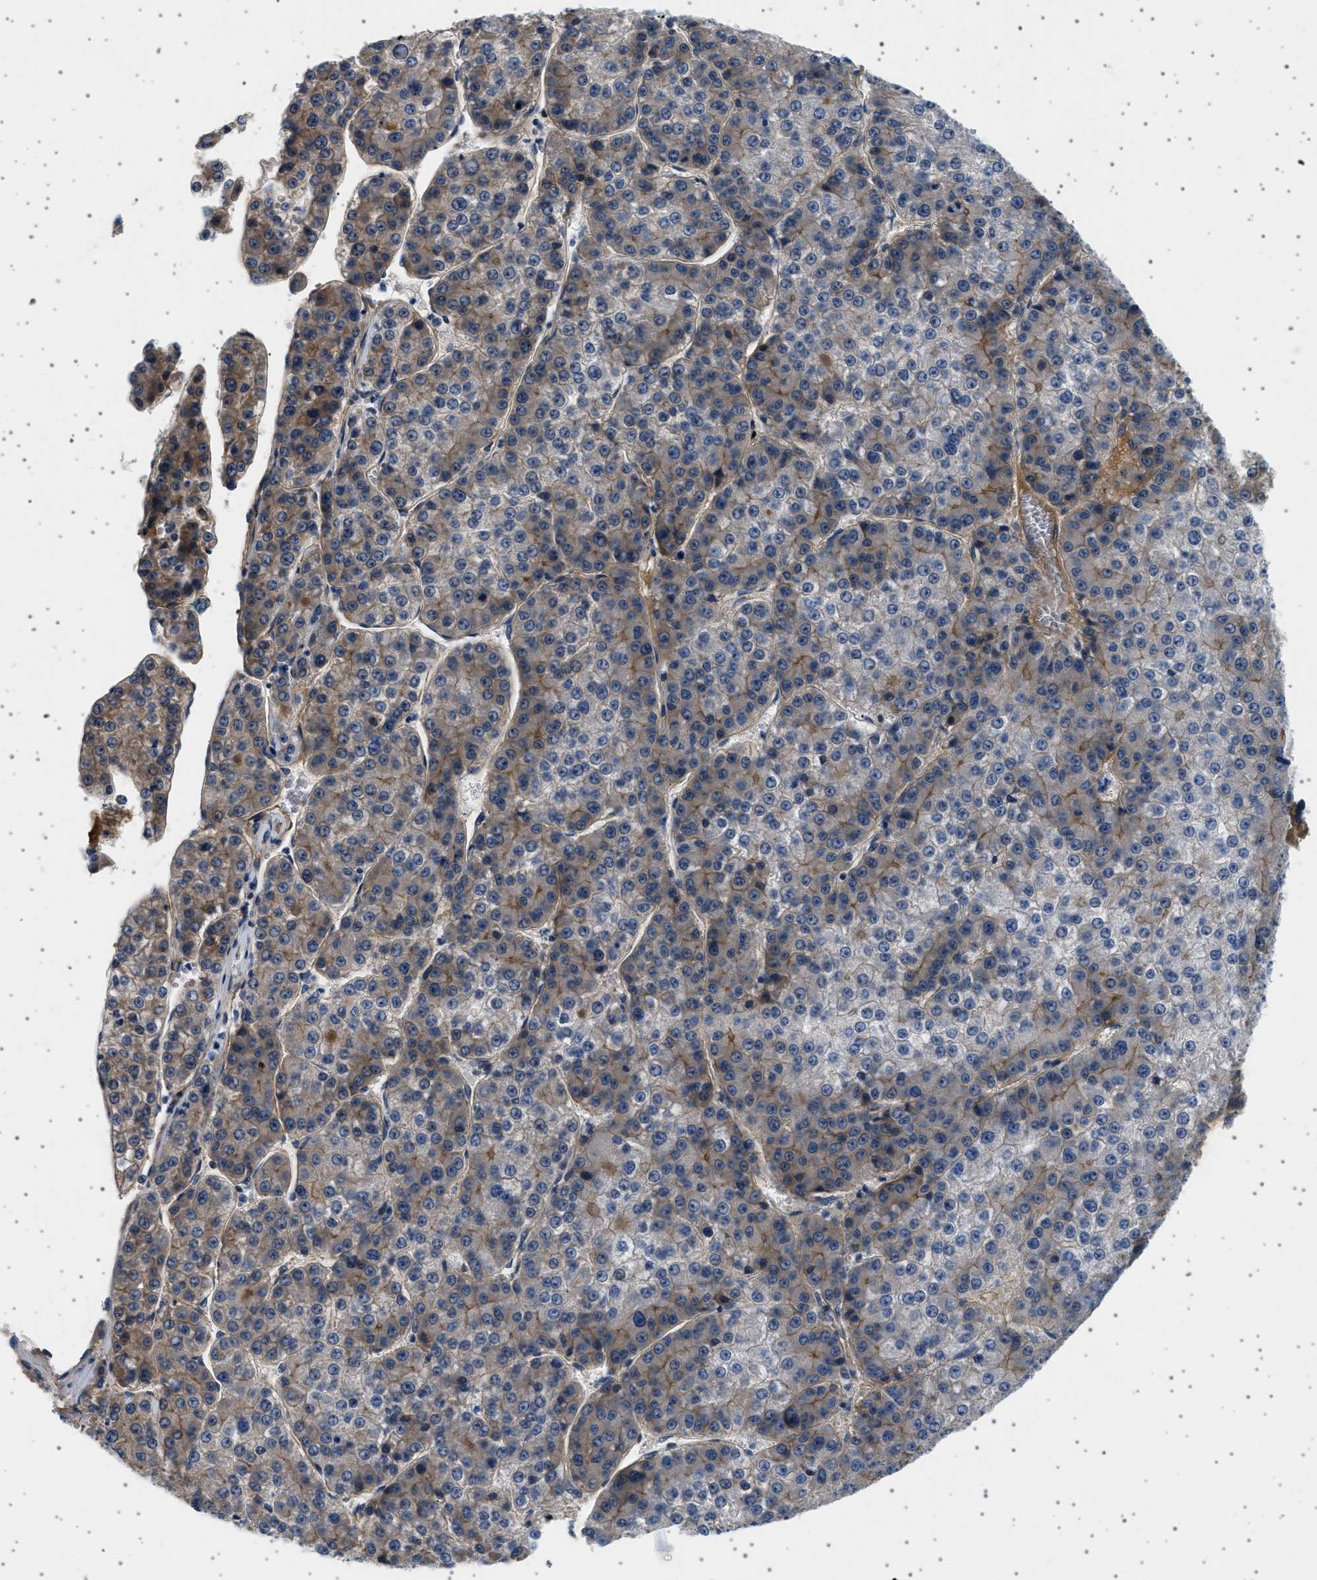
{"staining": {"intensity": "weak", "quantity": "25%-75%", "location": "cytoplasmic/membranous"}, "tissue": "liver cancer", "cell_type": "Tumor cells", "image_type": "cancer", "snomed": [{"axis": "morphology", "description": "Carcinoma, Hepatocellular, NOS"}, {"axis": "topography", "description": "Liver"}], "caption": "DAB immunohistochemical staining of human liver cancer (hepatocellular carcinoma) shows weak cytoplasmic/membranous protein expression in approximately 25%-75% of tumor cells.", "gene": "PLPP6", "patient": {"sex": "female", "age": 73}}